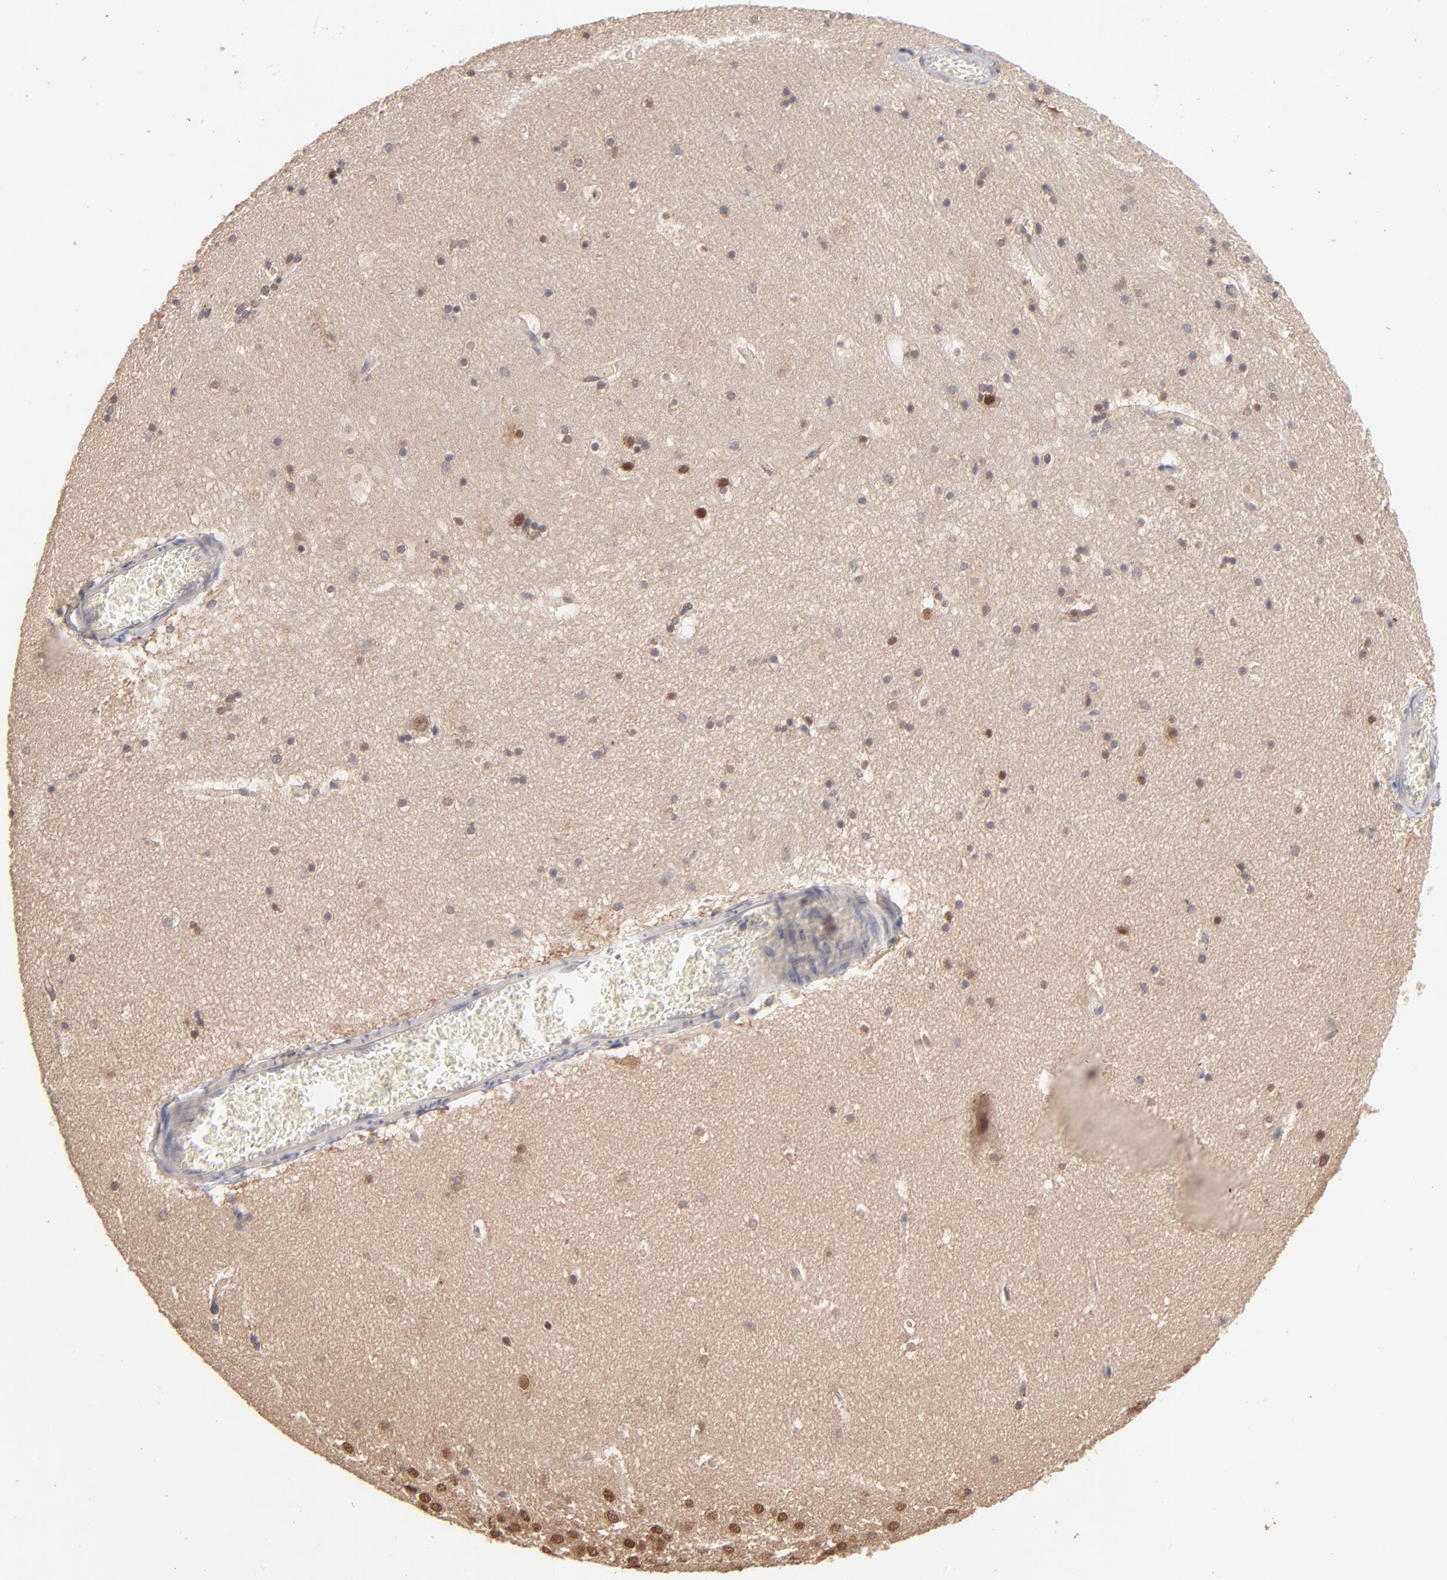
{"staining": {"intensity": "weak", "quantity": "25%-75%", "location": "cytoplasmic/membranous"}, "tissue": "hippocampus", "cell_type": "Glial cells", "image_type": "normal", "snomed": [{"axis": "morphology", "description": "Normal tissue, NOS"}, {"axis": "topography", "description": "Hippocampus"}], "caption": "Brown immunohistochemical staining in benign hippocampus shows weak cytoplasmic/membranous expression in approximately 25%-75% of glial cells.", "gene": "IVNS1ABP", "patient": {"sex": "male", "age": 45}}